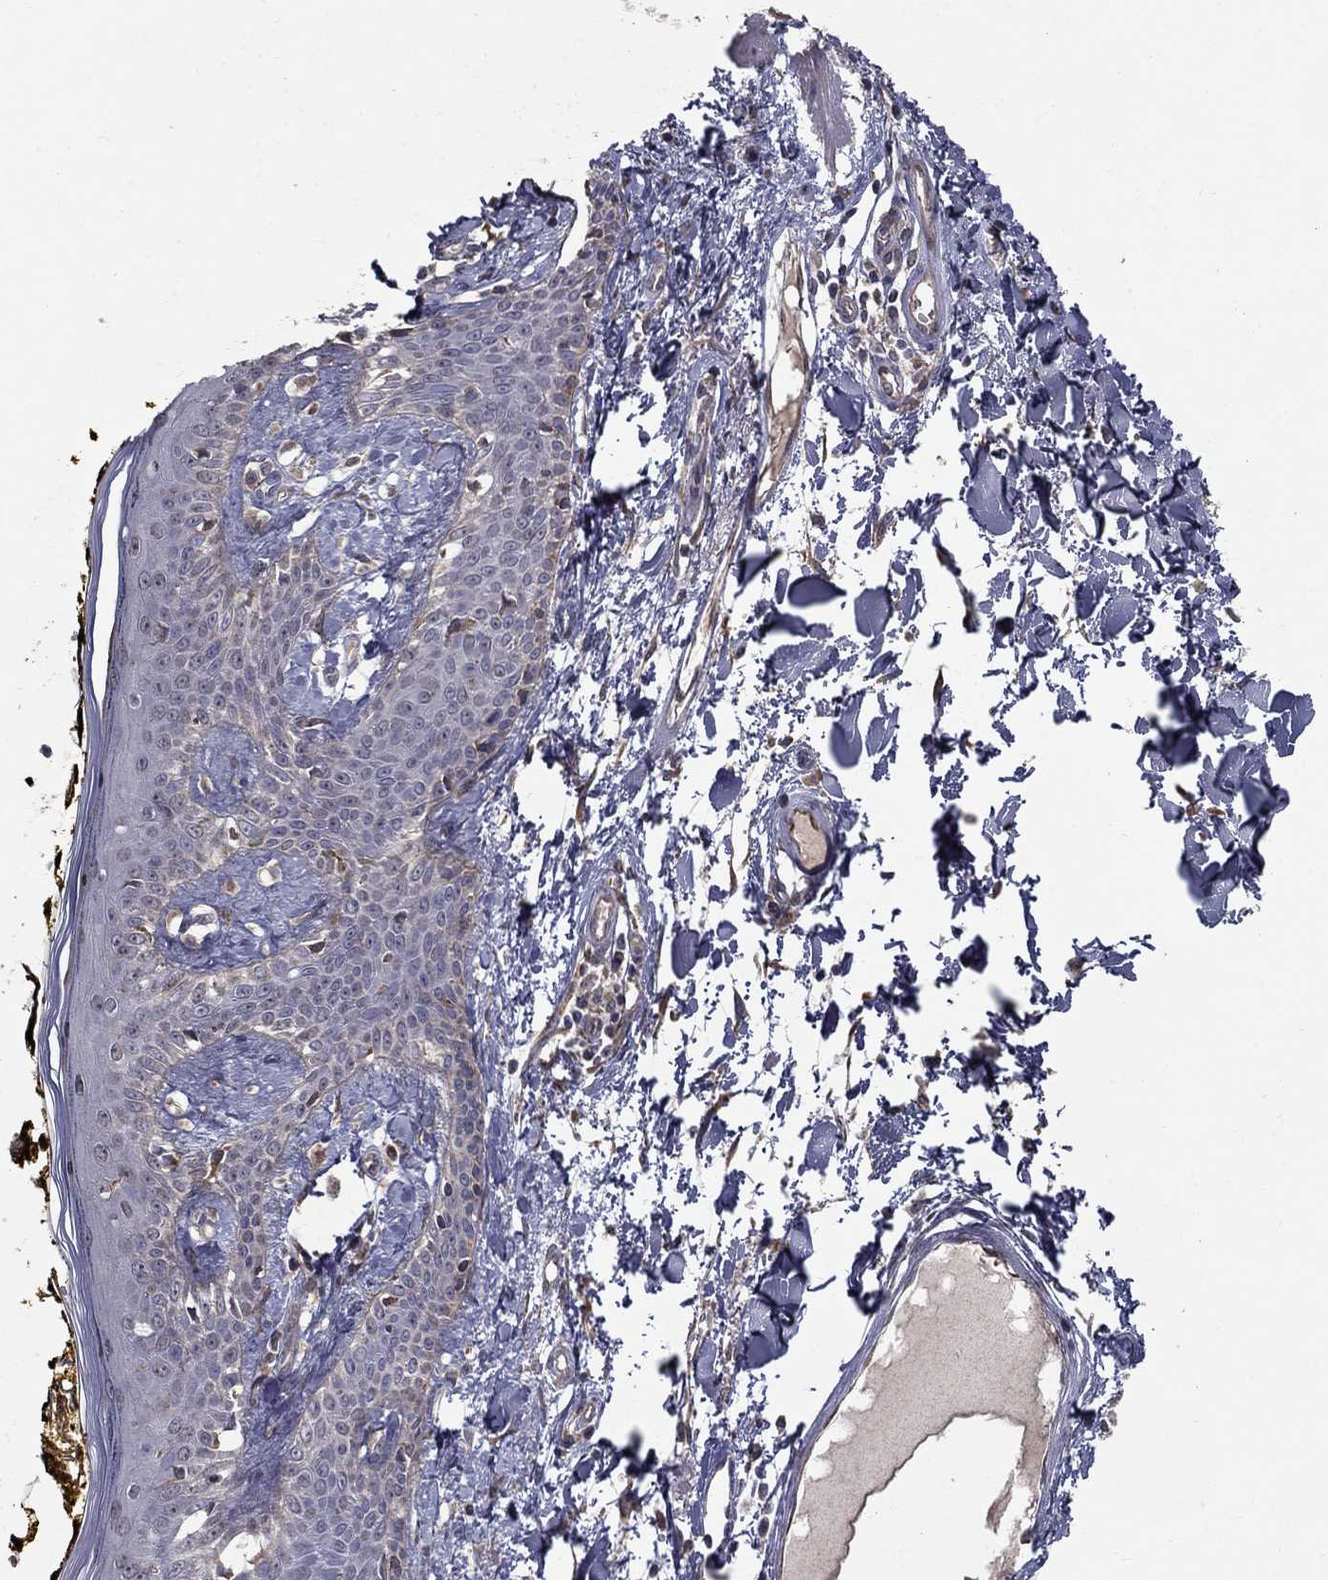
{"staining": {"intensity": "negative", "quantity": "none", "location": "none"}, "tissue": "skin", "cell_type": "Fibroblasts", "image_type": "normal", "snomed": [{"axis": "morphology", "description": "Normal tissue, NOS"}, {"axis": "topography", "description": "Skin"}], "caption": "DAB immunohistochemical staining of normal skin shows no significant expression in fibroblasts.", "gene": "SLC2A13", "patient": {"sex": "male", "age": 76}}